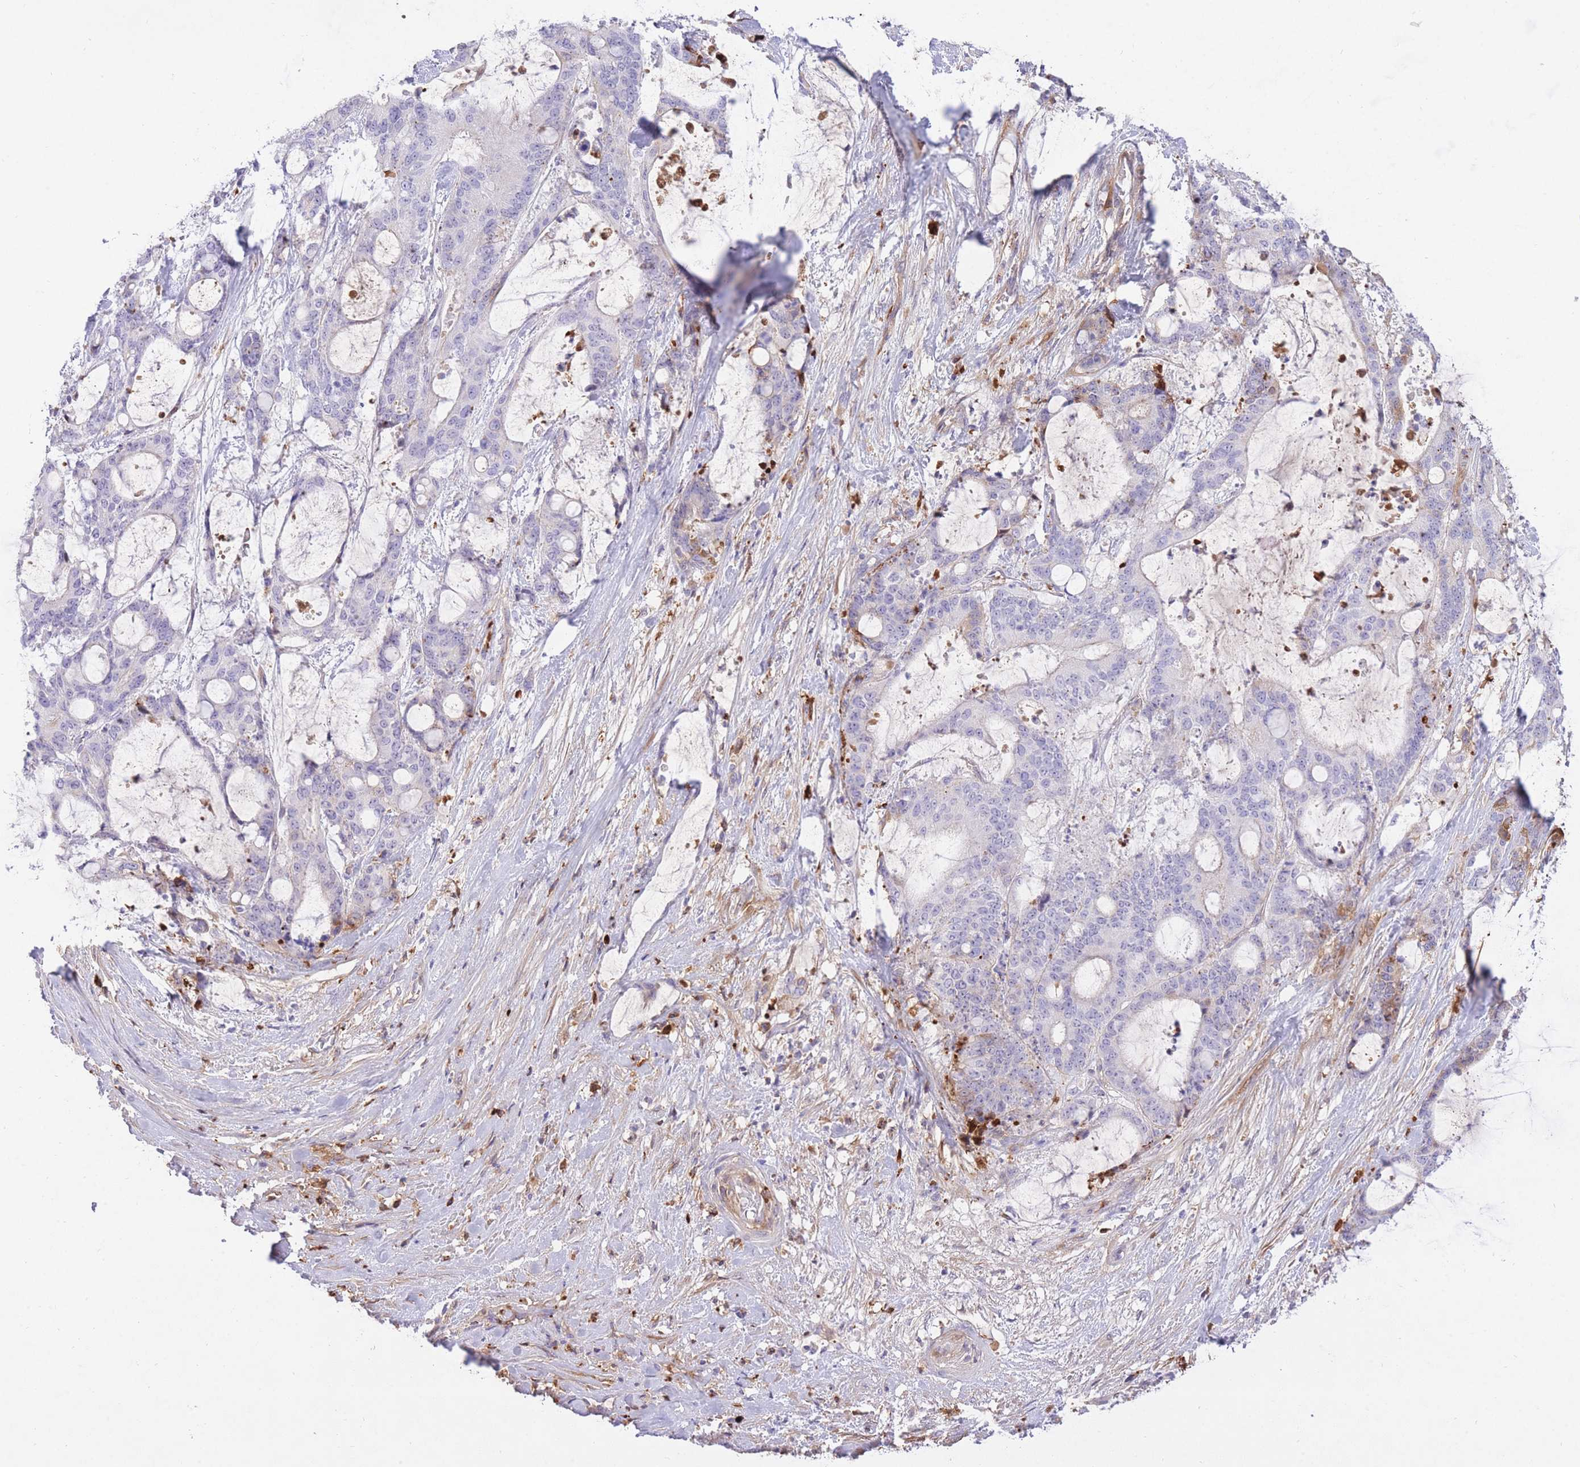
{"staining": {"intensity": "negative", "quantity": "none", "location": "none"}, "tissue": "liver cancer", "cell_type": "Tumor cells", "image_type": "cancer", "snomed": [{"axis": "morphology", "description": "Normal tissue, NOS"}, {"axis": "morphology", "description": "Cholangiocarcinoma"}, {"axis": "topography", "description": "Liver"}, {"axis": "topography", "description": "Peripheral nerve tissue"}], "caption": "Protein analysis of liver cancer exhibits no significant expression in tumor cells.", "gene": "HRG", "patient": {"sex": "female", "age": 73}}